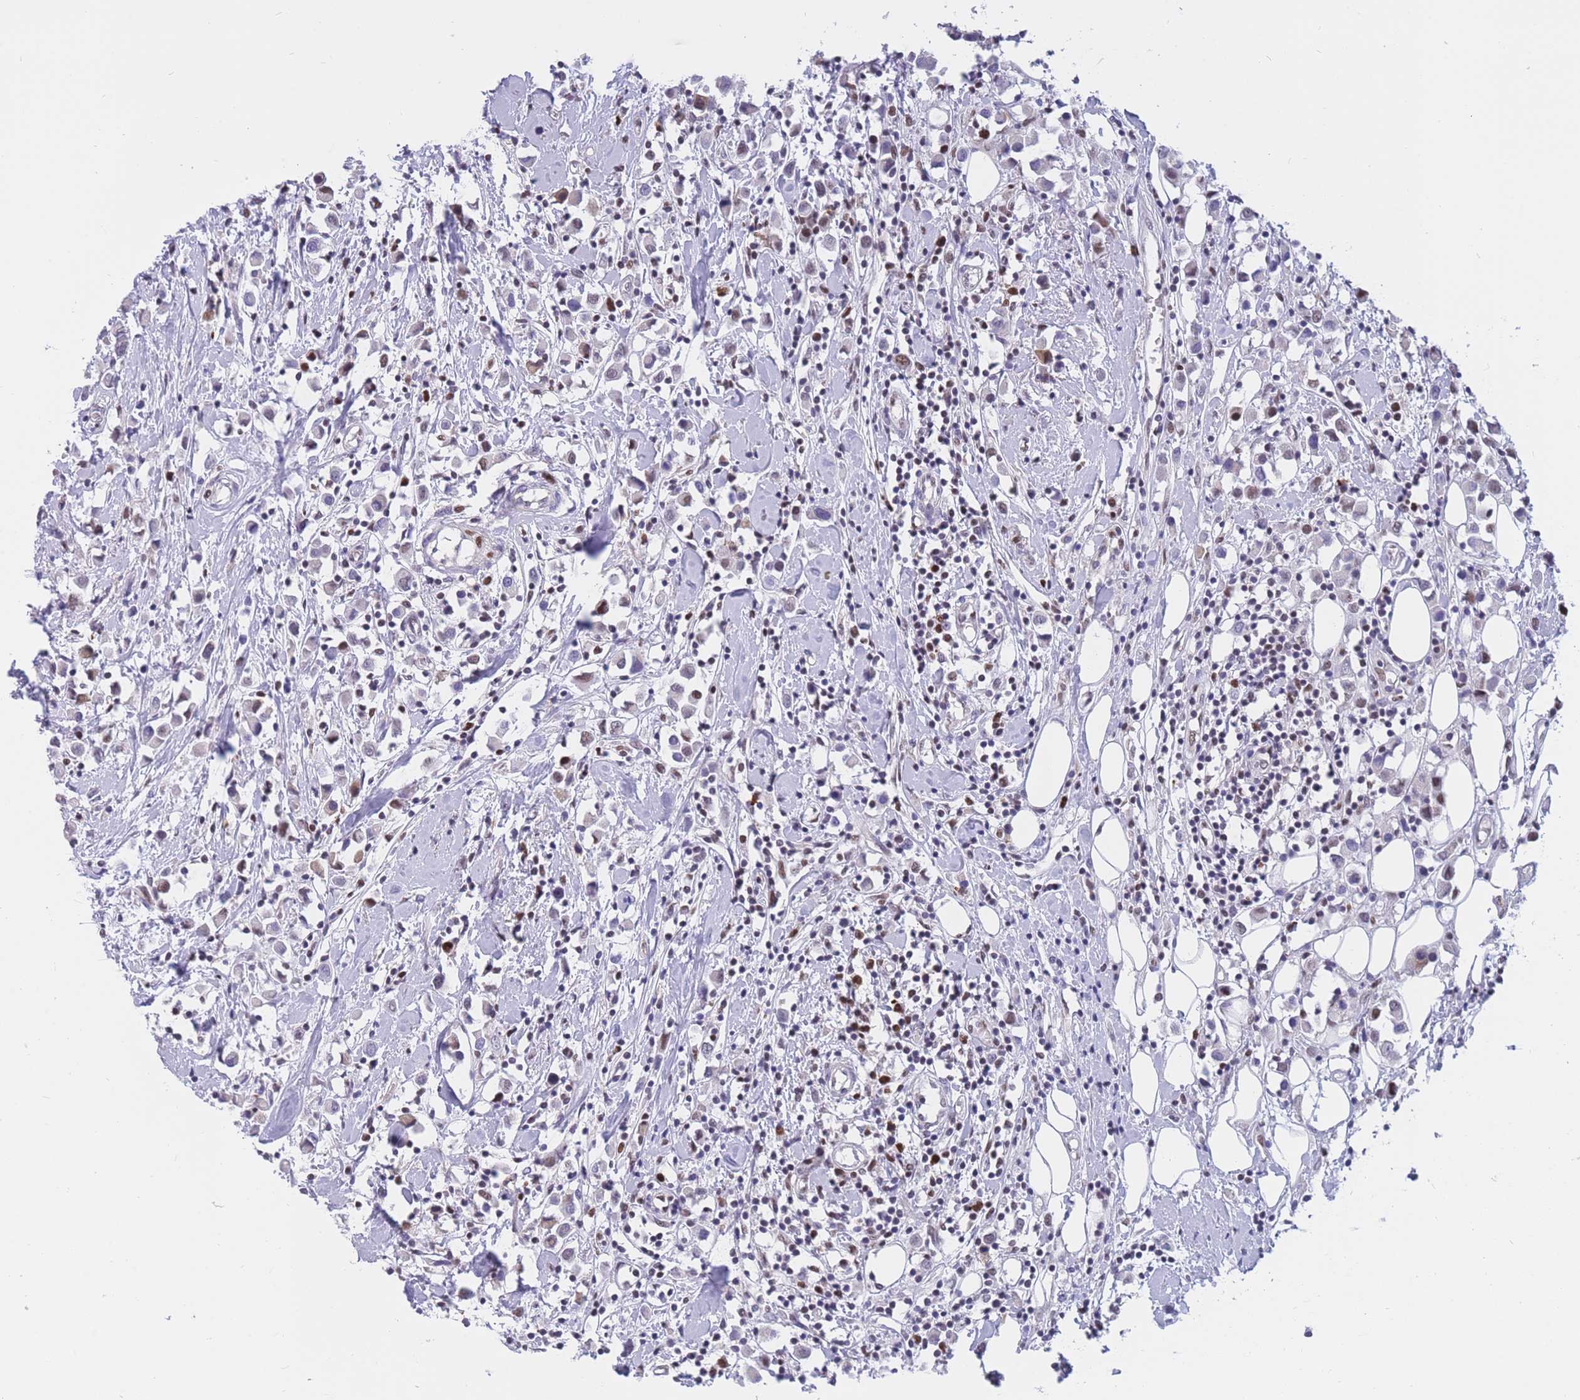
{"staining": {"intensity": "weak", "quantity": "<25%", "location": "nuclear"}, "tissue": "breast cancer", "cell_type": "Tumor cells", "image_type": "cancer", "snomed": [{"axis": "morphology", "description": "Duct carcinoma"}, {"axis": "topography", "description": "Breast"}], "caption": "This is an IHC photomicrograph of human breast infiltrating ductal carcinoma. There is no expression in tumor cells.", "gene": "NASP", "patient": {"sex": "female", "age": 61}}